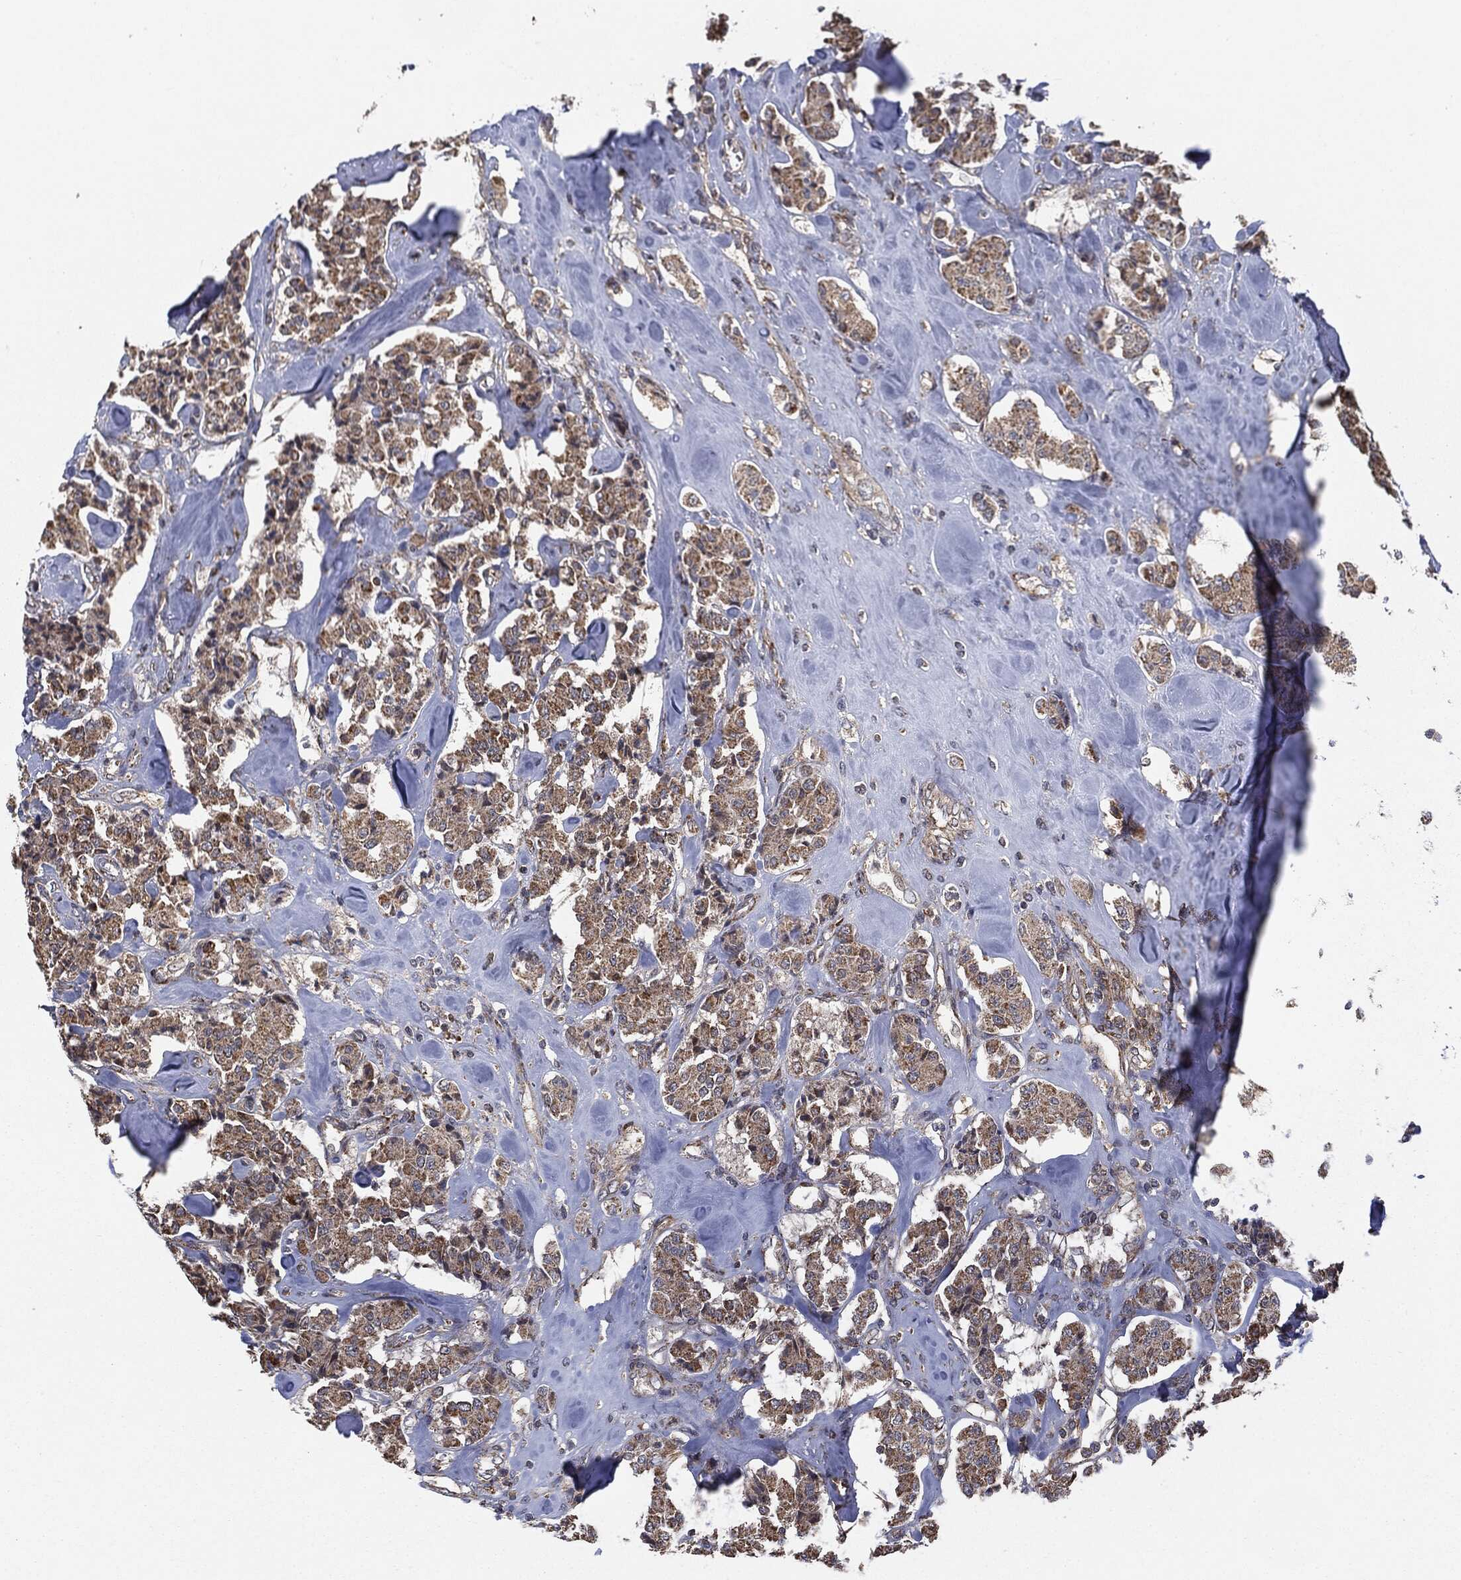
{"staining": {"intensity": "moderate", "quantity": ">75%", "location": "cytoplasmic/membranous"}, "tissue": "carcinoid", "cell_type": "Tumor cells", "image_type": "cancer", "snomed": [{"axis": "morphology", "description": "Carcinoid, malignant, NOS"}, {"axis": "topography", "description": "Pancreas"}], "caption": "Immunohistochemical staining of carcinoid (malignant) demonstrates medium levels of moderate cytoplasmic/membranous expression in about >75% of tumor cells. (DAB (3,3'-diaminobenzidine) IHC, brown staining for protein, blue staining for nuclei).", "gene": "MTOR", "patient": {"sex": "male", "age": 41}}